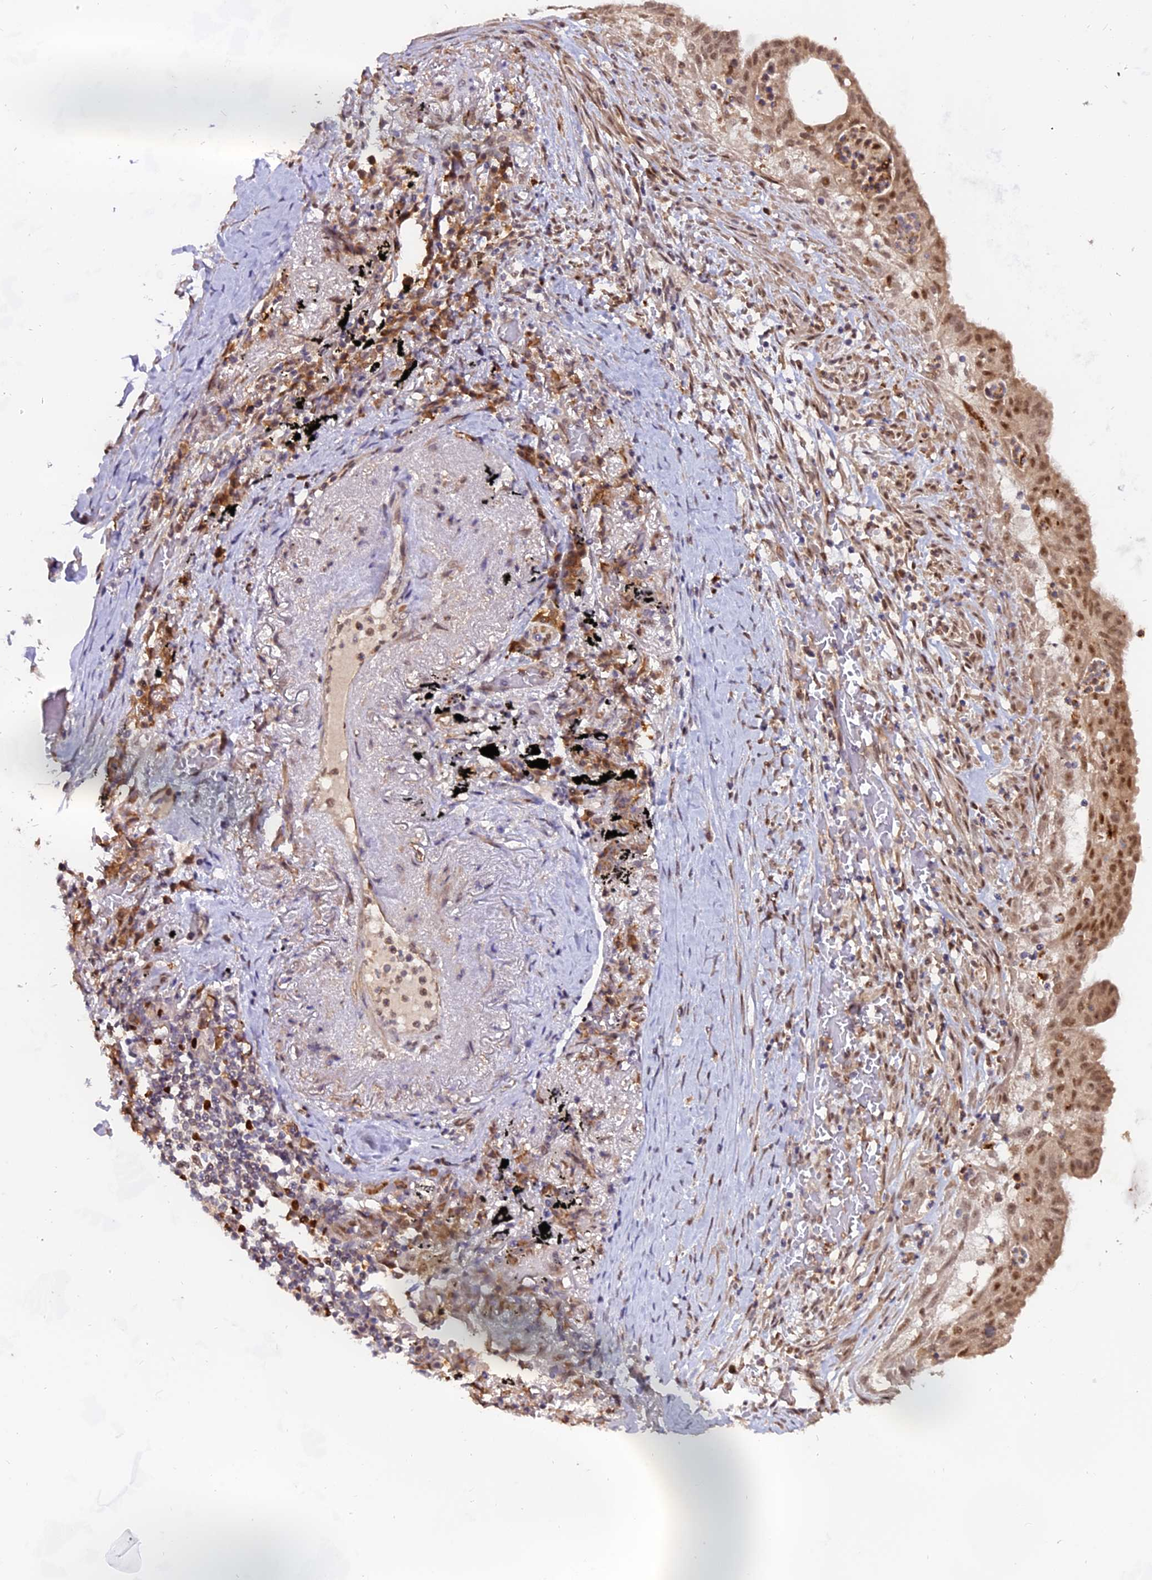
{"staining": {"intensity": "moderate", "quantity": "25%-75%", "location": "nuclear"}, "tissue": "lung cancer", "cell_type": "Tumor cells", "image_type": "cancer", "snomed": [{"axis": "morphology", "description": "Adenocarcinoma, NOS"}, {"axis": "topography", "description": "Lung"}], "caption": "Approximately 25%-75% of tumor cells in human lung cancer show moderate nuclear protein expression as visualized by brown immunohistochemical staining.", "gene": "FAM118B", "patient": {"sex": "female", "age": 70}}